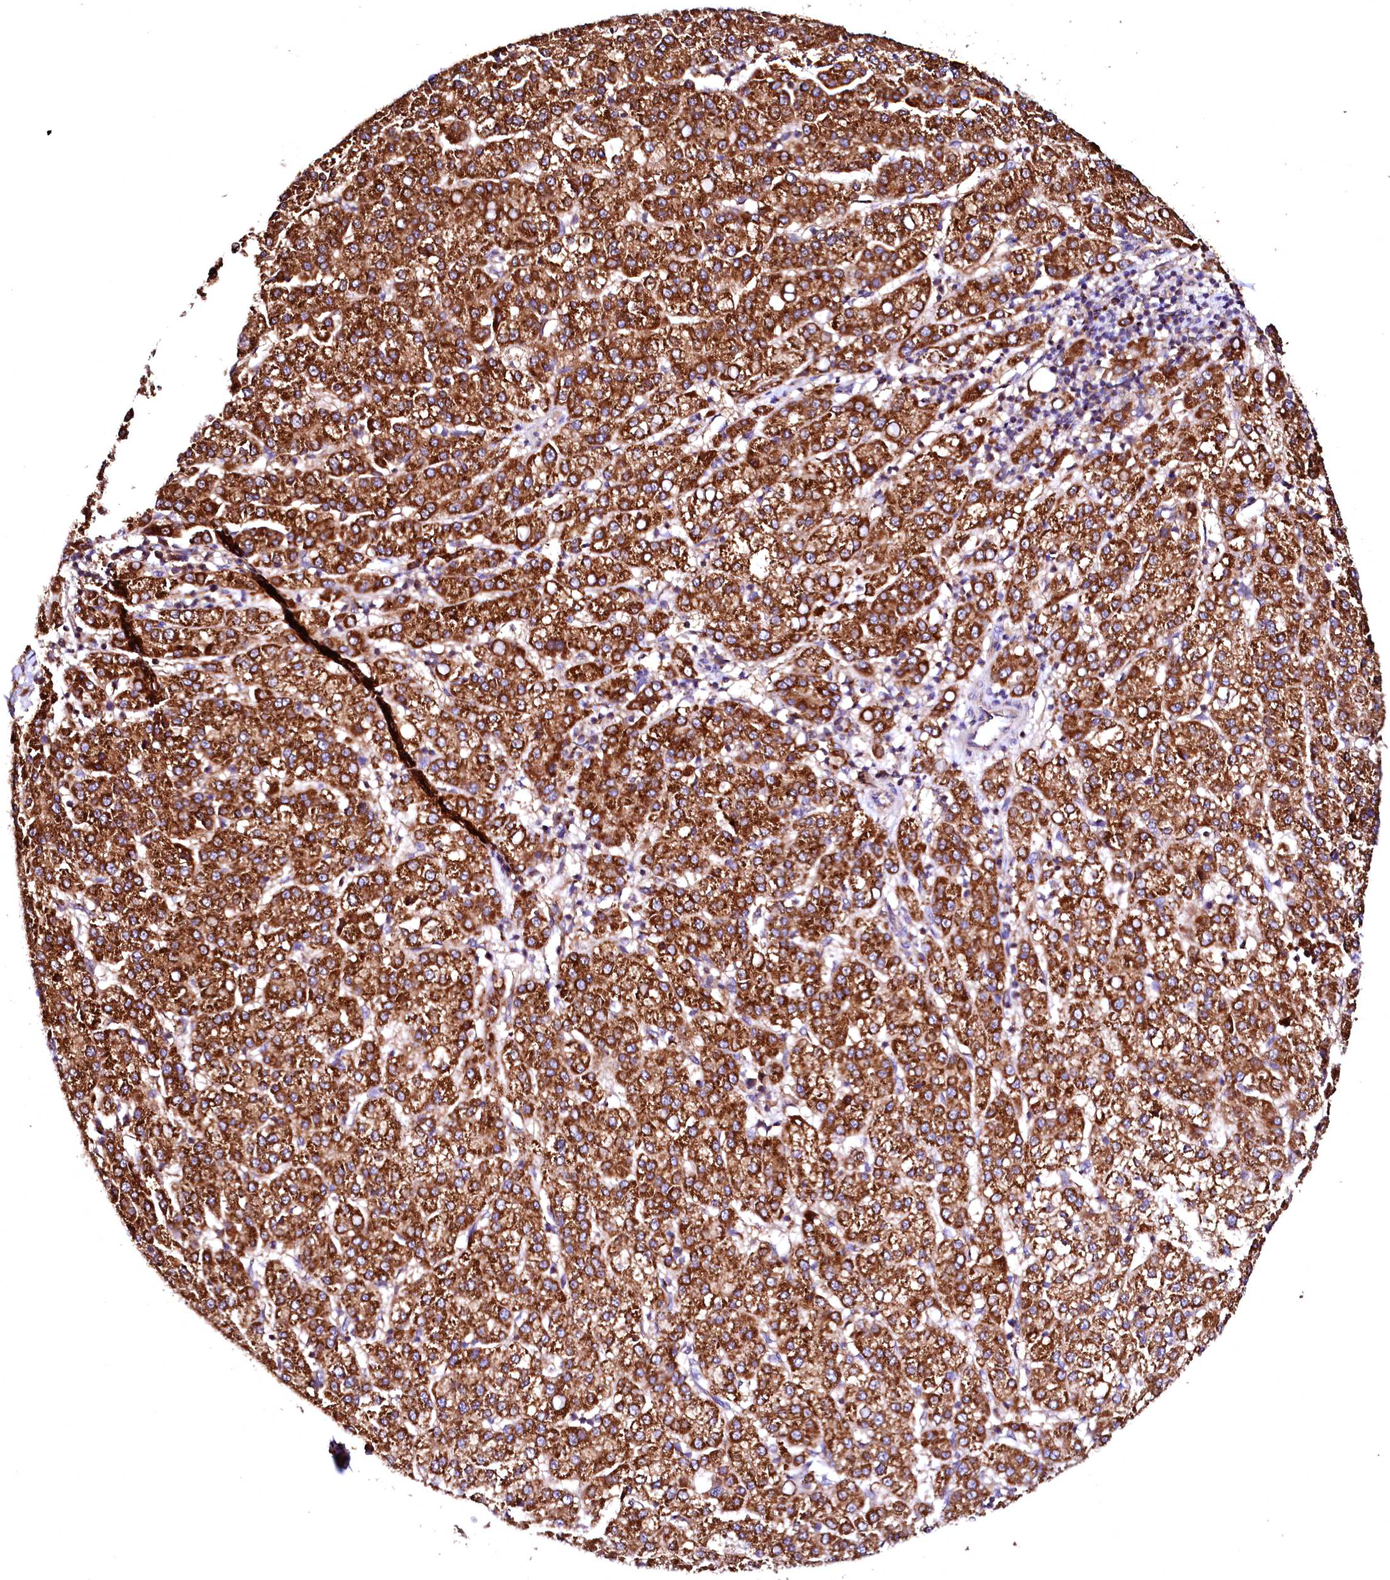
{"staining": {"intensity": "strong", "quantity": ">75%", "location": "cytoplasmic/membranous"}, "tissue": "liver cancer", "cell_type": "Tumor cells", "image_type": "cancer", "snomed": [{"axis": "morphology", "description": "Carcinoma, Hepatocellular, NOS"}, {"axis": "topography", "description": "Liver"}], "caption": "IHC staining of liver cancer (hepatocellular carcinoma), which reveals high levels of strong cytoplasmic/membranous expression in approximately >75% of tumor cells indicating strong cytoplasmic/membranous protein expression. The staining was performed using DAB (3,3'-diaminobenzidine) (brown) for protein detection and nuclei were counterstained in hematoxylin (blue).", "gene": "ST3GAL1", "patient": {"sex": "female", "age": 58}}